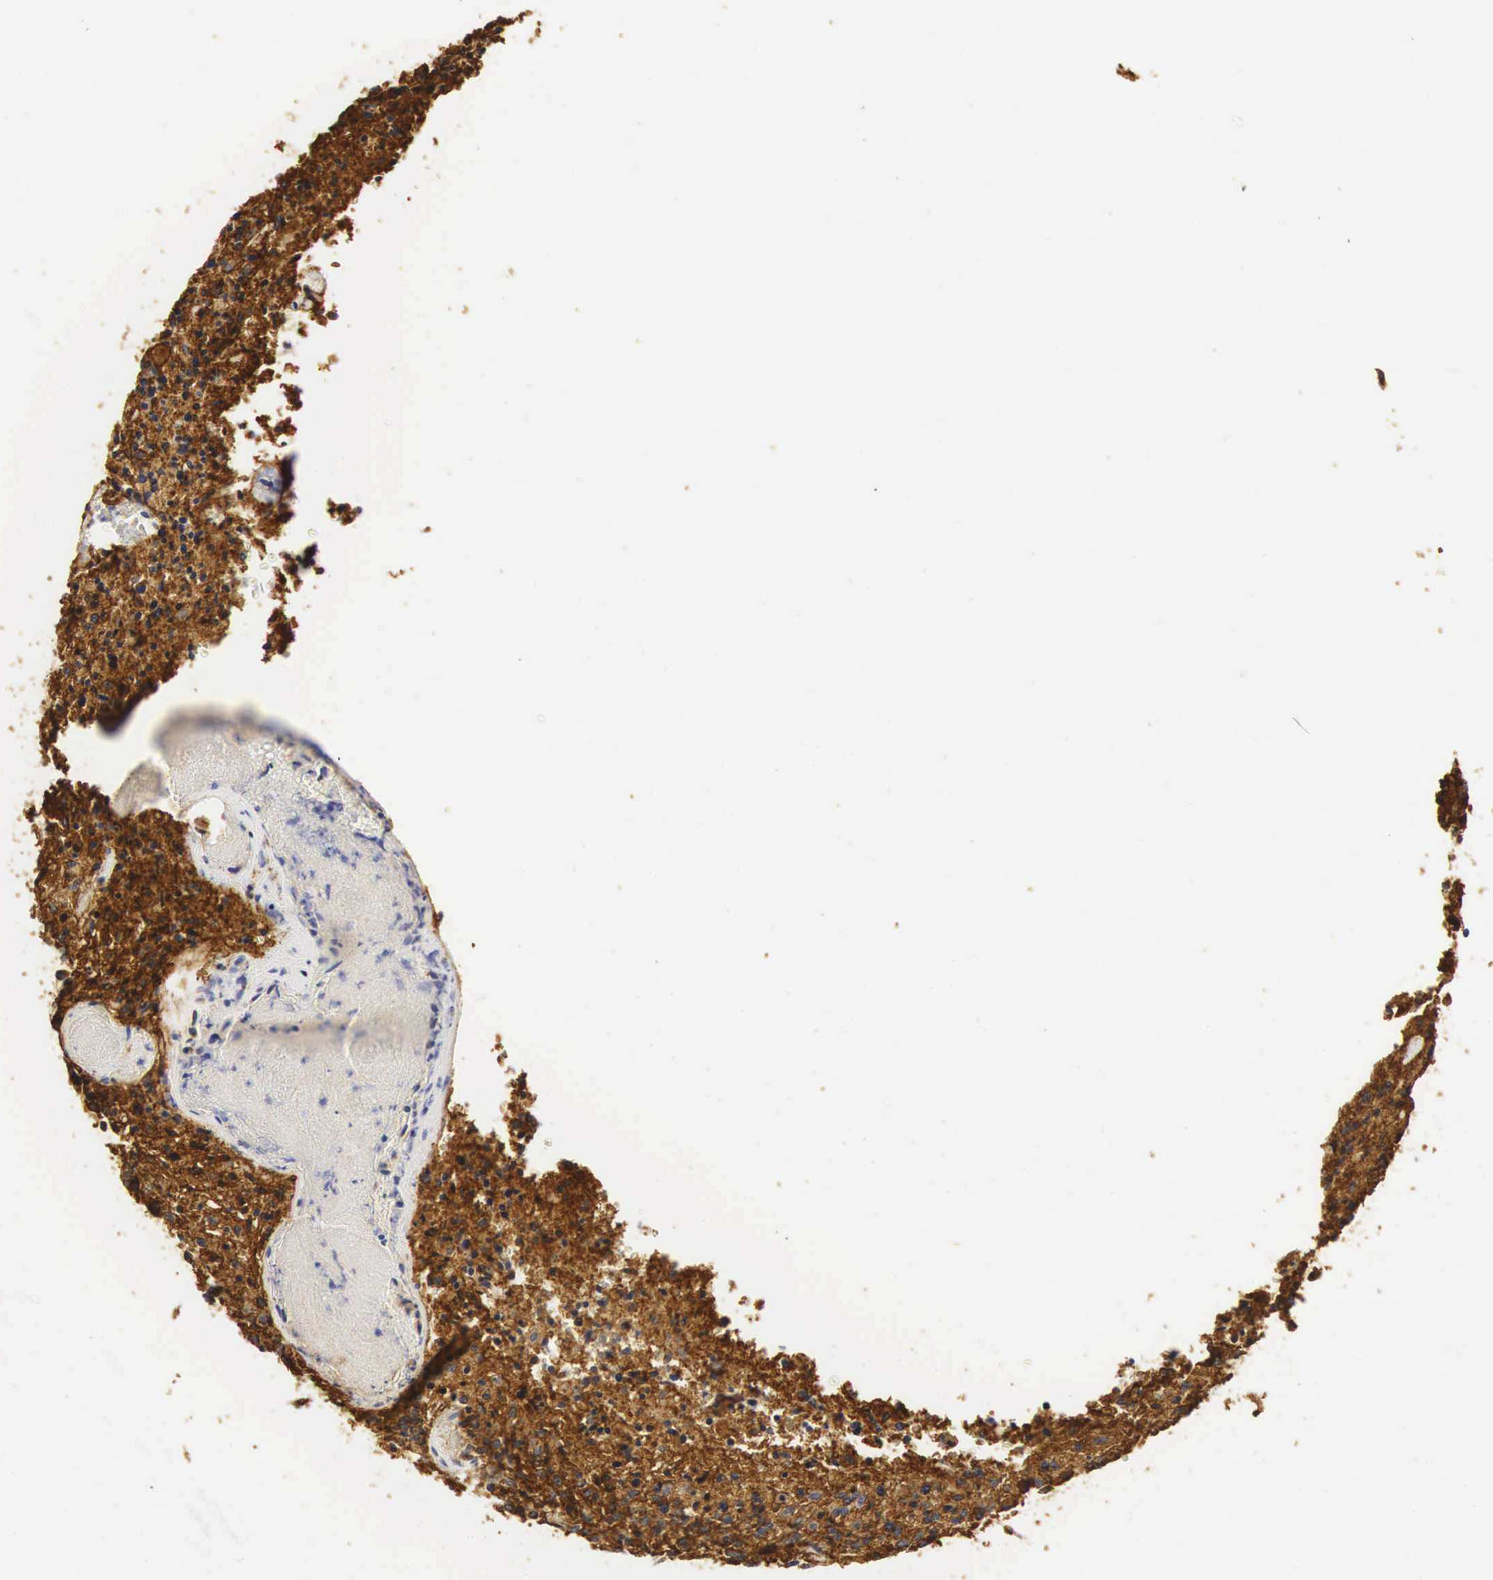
{"staining": {"intensity": "strong", "quantity": ">75%", "location": "cytoplasmic/membranous"}, "tissue": "glioma", "cell_type": "Tumor cells", "image_type": "cancer", "snomed": [{"axis": "morphology", "description": "Glioma, malignant, High grade"}, {"axis": "topography", "description": "Brain"}], "caption": "Tumor cells reveal high levels of strong cytoplasmic/membranous positivity in approximately >75% of cells in human glioma. (DAB (3,3'-diaminobenzidine) IHC with brightfield microscopy, high magnification).", "gene": "CD99", "patient": {"sex": "male", "age": 36}}